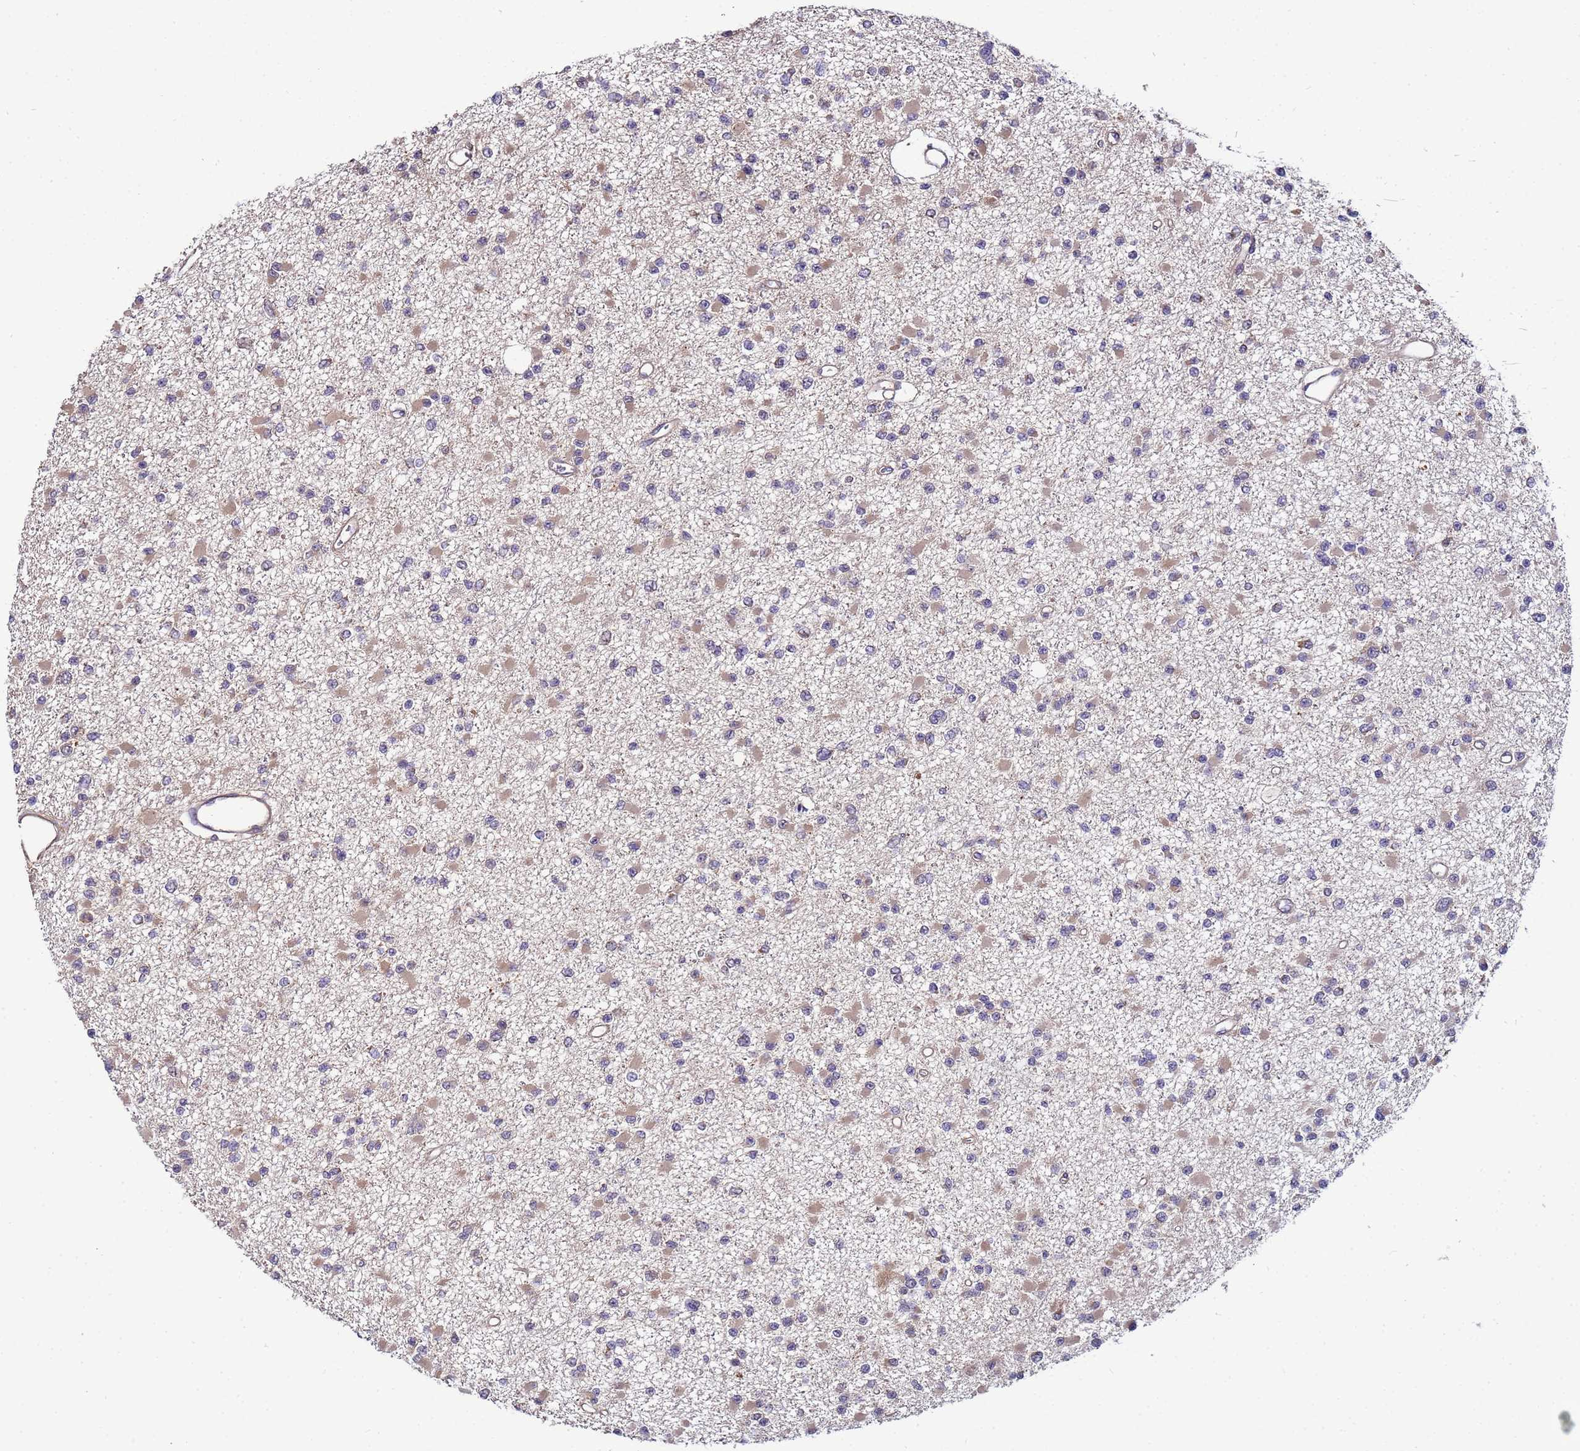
{"staining": {"intensity": "negative", "quantity": "none", "location": "none"}, "tissue": "glioma", "cell_type": "Tumor cells", "image_type": "cancer", "snomed": [{"axis": "morphology", "description": "Glioma, malignant, Low grade"}, {"axis": "topography", "description": "Brain"}], "caption": "Immunohistochemical staining of low-grade glioma (malignant) displays no significant expression in tumor cells.", "gene": "NAXE", "patient": {"sex": "female", "age": 22}}